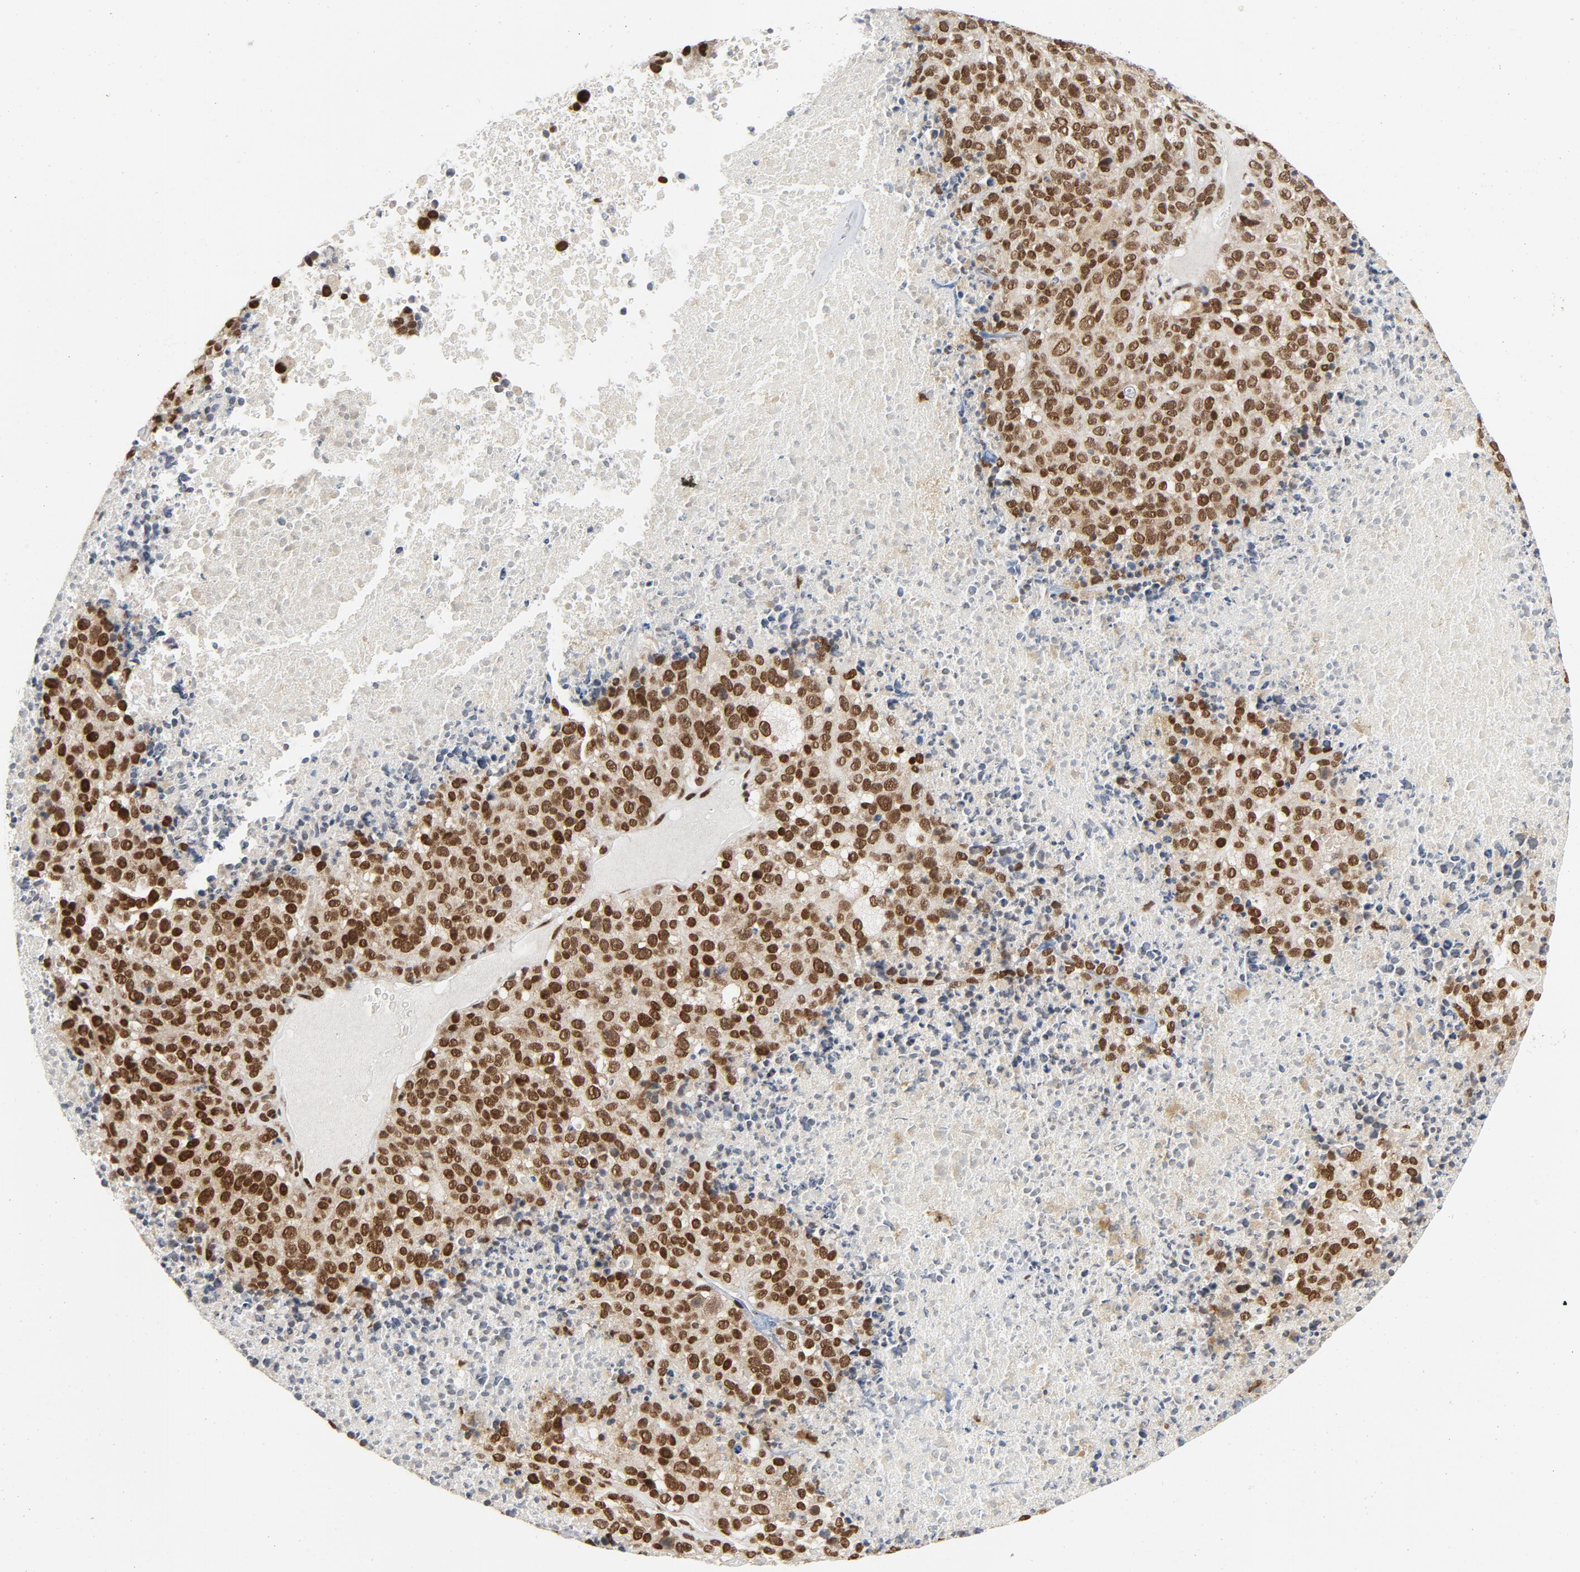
{"staining": {"intensity": "strong", "quantity": ">75%", "location": "nuclear"}, "tissue": "melanoma", "cell_type": "Tumor cells", "image_type": "cancer", "snomed": [{"axis": "morphology", "description": "Malignant melanoma, Metastatic site"}, {"axis": "topography", "description": "Cerebral cortex"}], "caption": "High-magnification brightfield microscopy of melanoma stained with DAB (3,3'-diaminobenzidine) (brown) and counterstained with hematoxylin (blue). tumor cells exhibit strong nuclear expression is identified in about>75% of cells. Using DAB (brown) and hematoxylin (blue) stains, captured at high magnification using brightfield microscopy.", "gene": "ERCC1", "patient": {"sex": "female", "age": 52}}